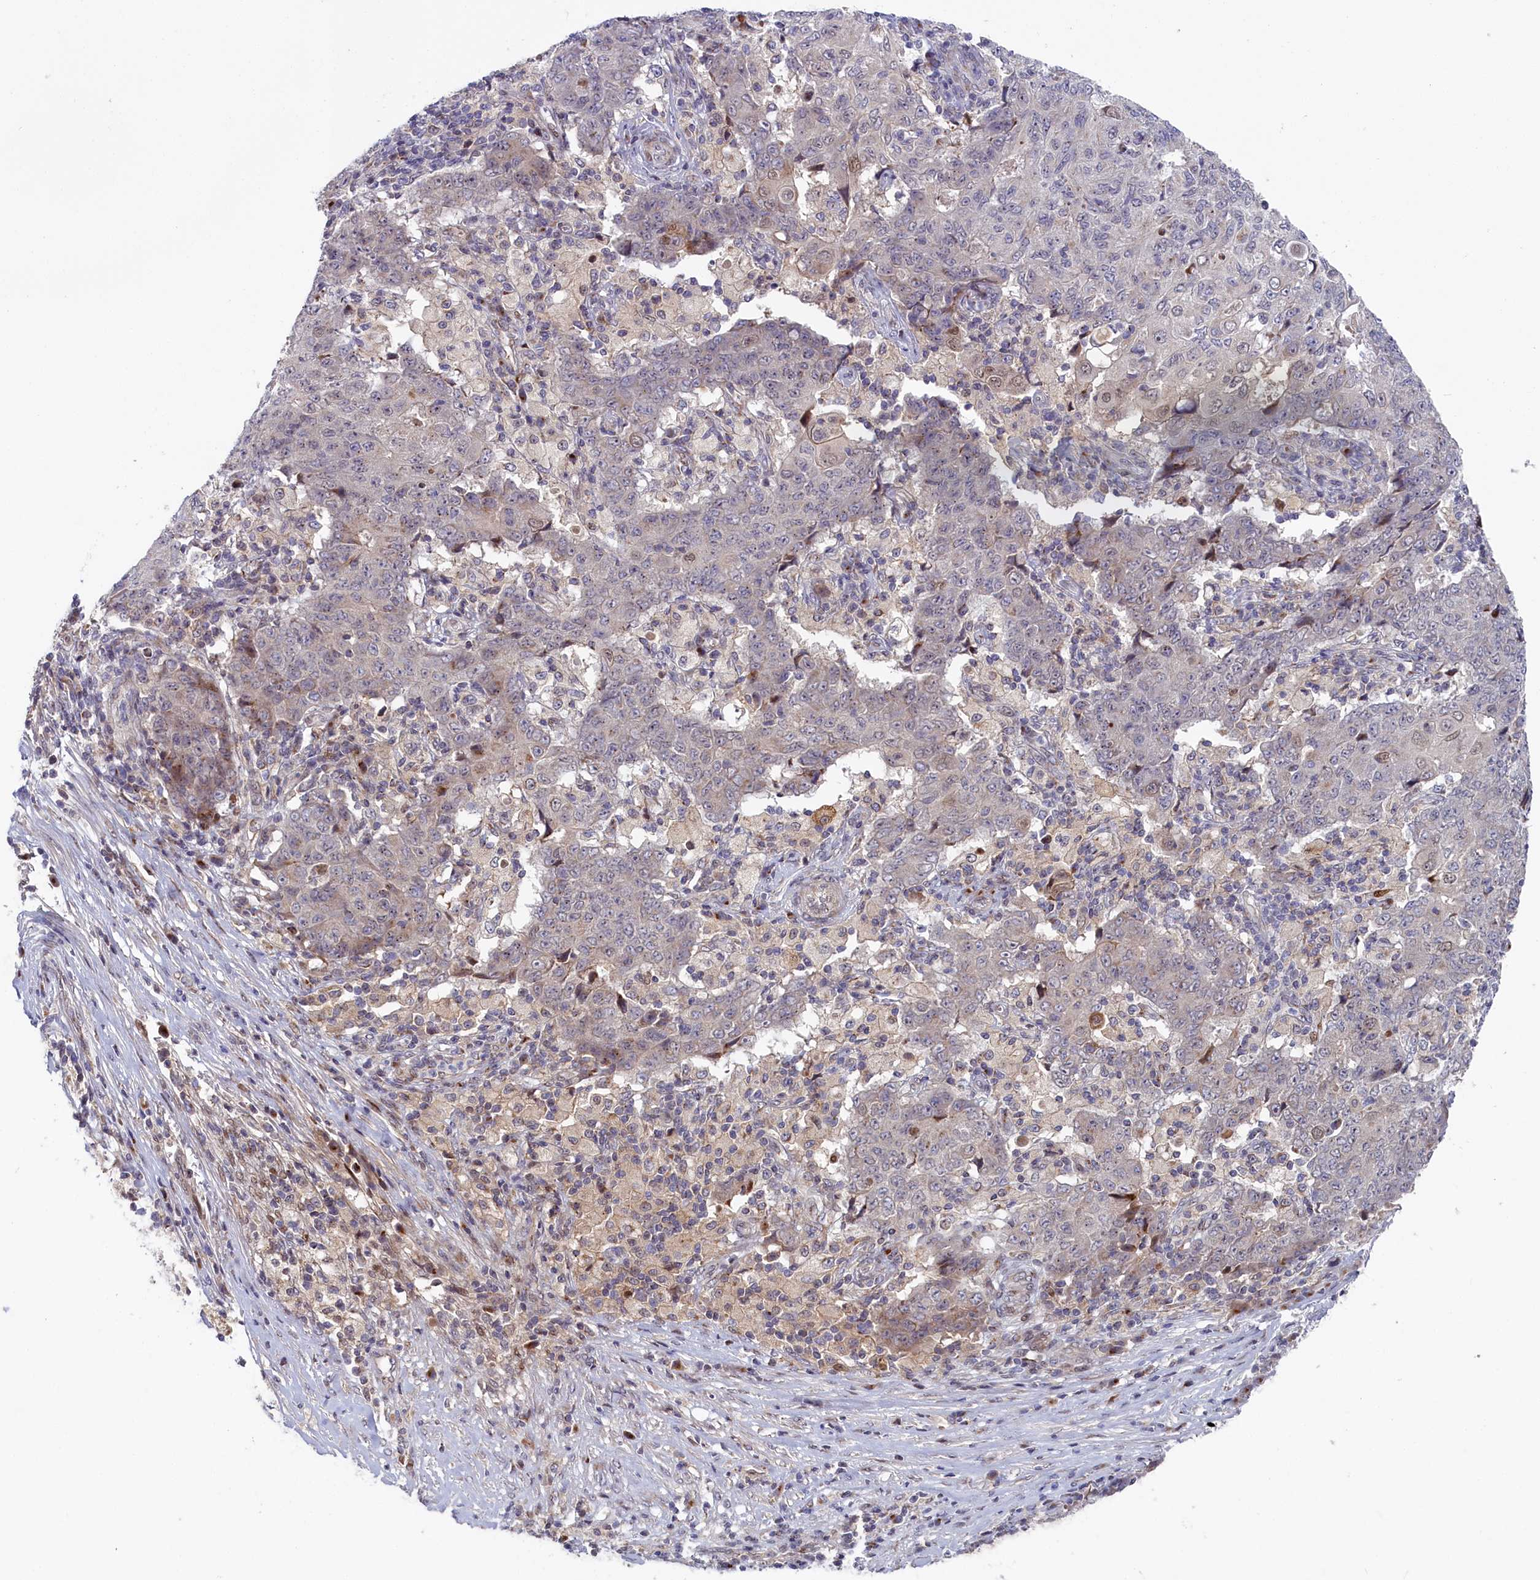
{"staining": {"intensity": "negative", "quantity": "none", "location": "none"}, "tissue": "ovarian cancer", "cell_type": "Tumor cells", "image_type": "cancer", "snomed": [{"axis": "morphology", "description": "Carcinoma, endometroid"}, {"axis": "topography", "description": "Ovary"}], "caption": "There is no significant staining in tumor cells of endometroid carcinoma (ovarian). (Stains: DAB (3,3'-diaminobenzidine) immunohistochemistry with hematoxylin counter stain, Microscopy: brightfield microscopy at high magnification).", "gene": "CHST12", "patient": {"sex": "female", "age": 42}}